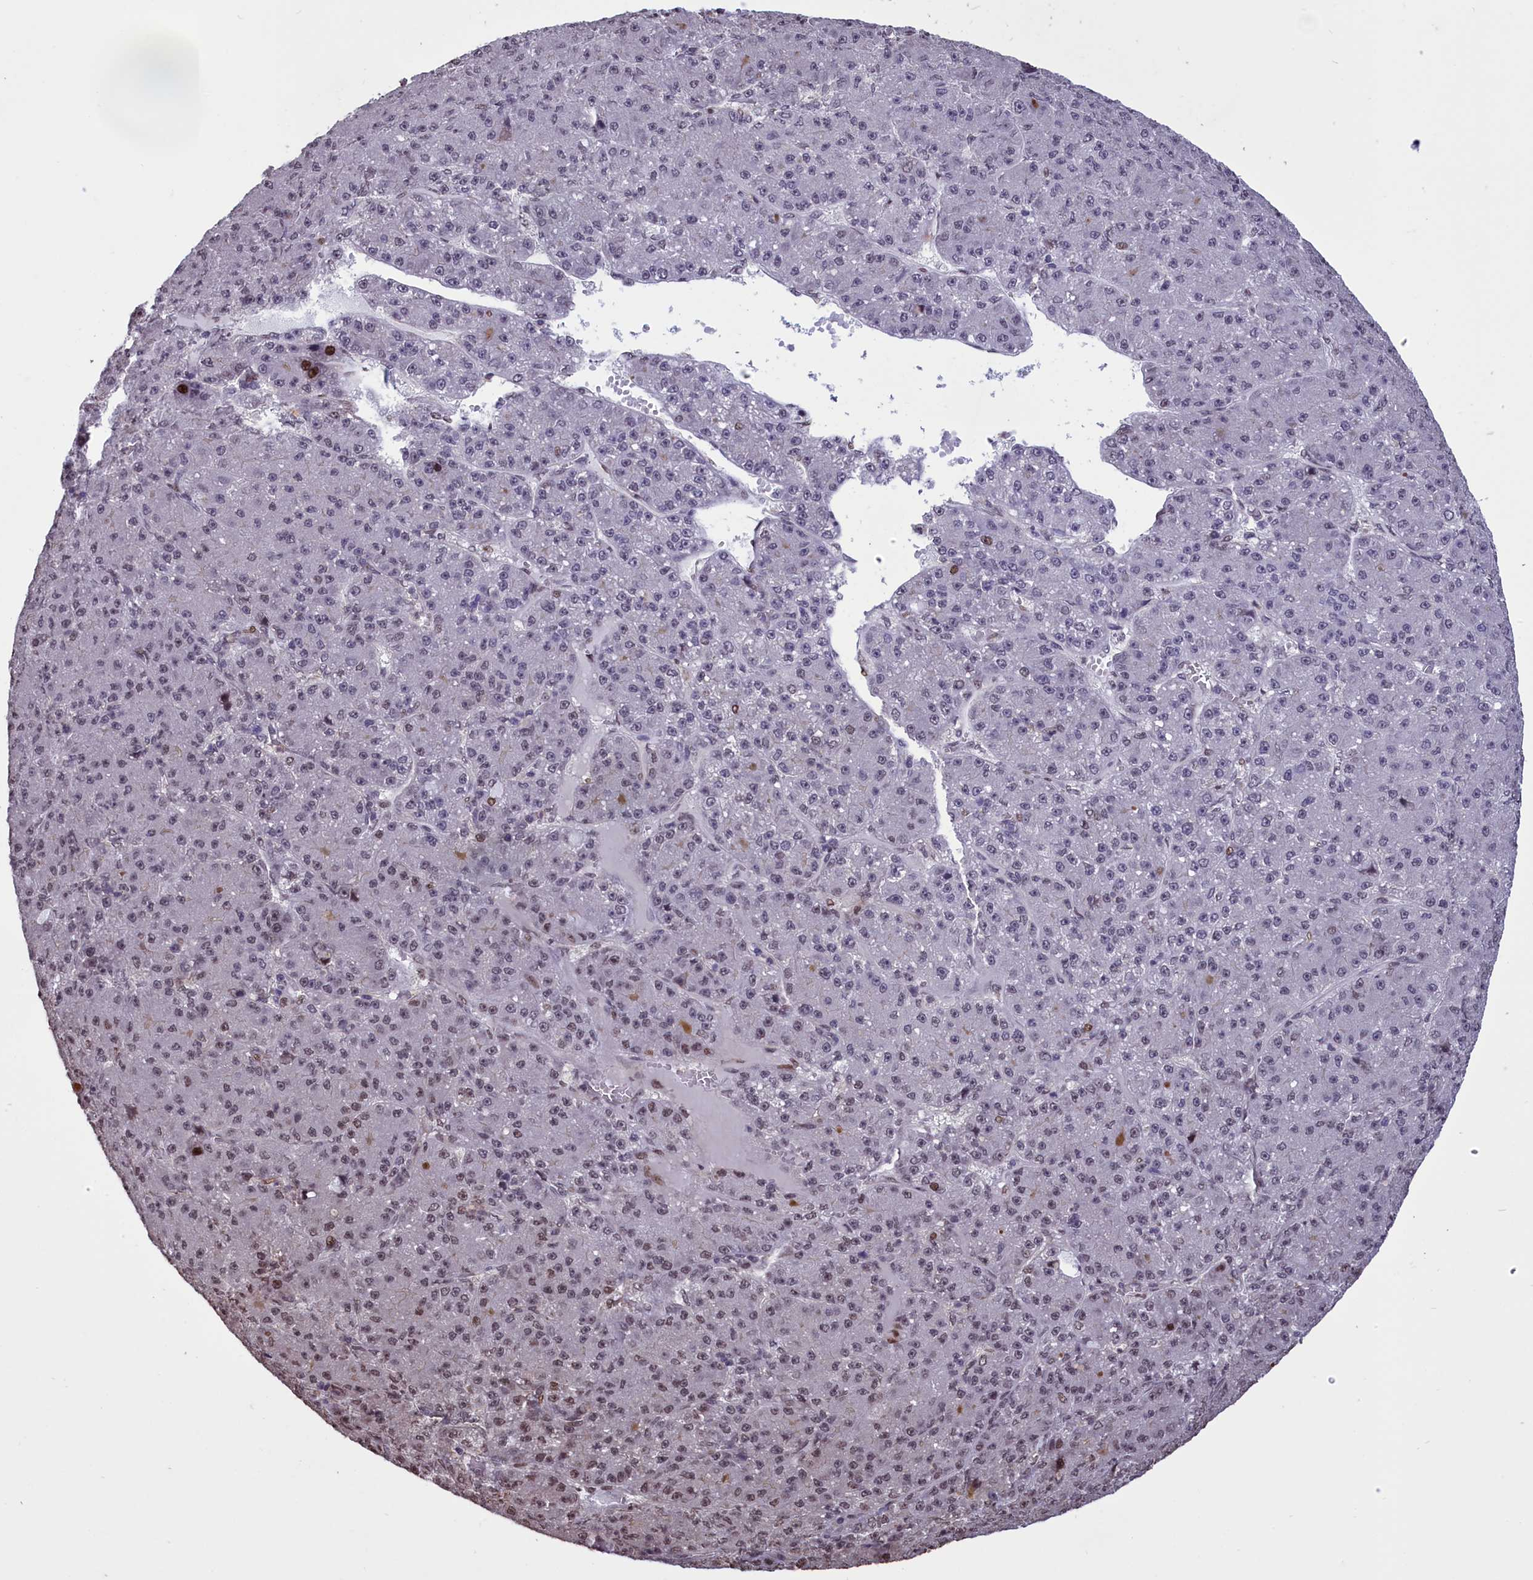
{"staining": {"intensity": "weak", "quantity": "<25%", "location": "nuclear"}, "tissue": "liver cancer", "cell_type": "Tumor cells", "image_type": "cancer", "snomed": [{"axis": "morphology", "description": "Carcinoma, Hepatocellular, NOS"}, {"axis": "topography", "description": "Liver"}], "caption": "Immunohistochemistry (IHC) of liver cancer (hepatocellular carcinoma) reveals no staining in tumor cells. (Stains: DAB (3,3'-diaminobenzidine) immunohistochemistry with hematoxylin counter stain, Microscopy: brightfield microscopy at high magnification).", "gene": "RELB", "patient": {"sex": "male", "age": 67}}